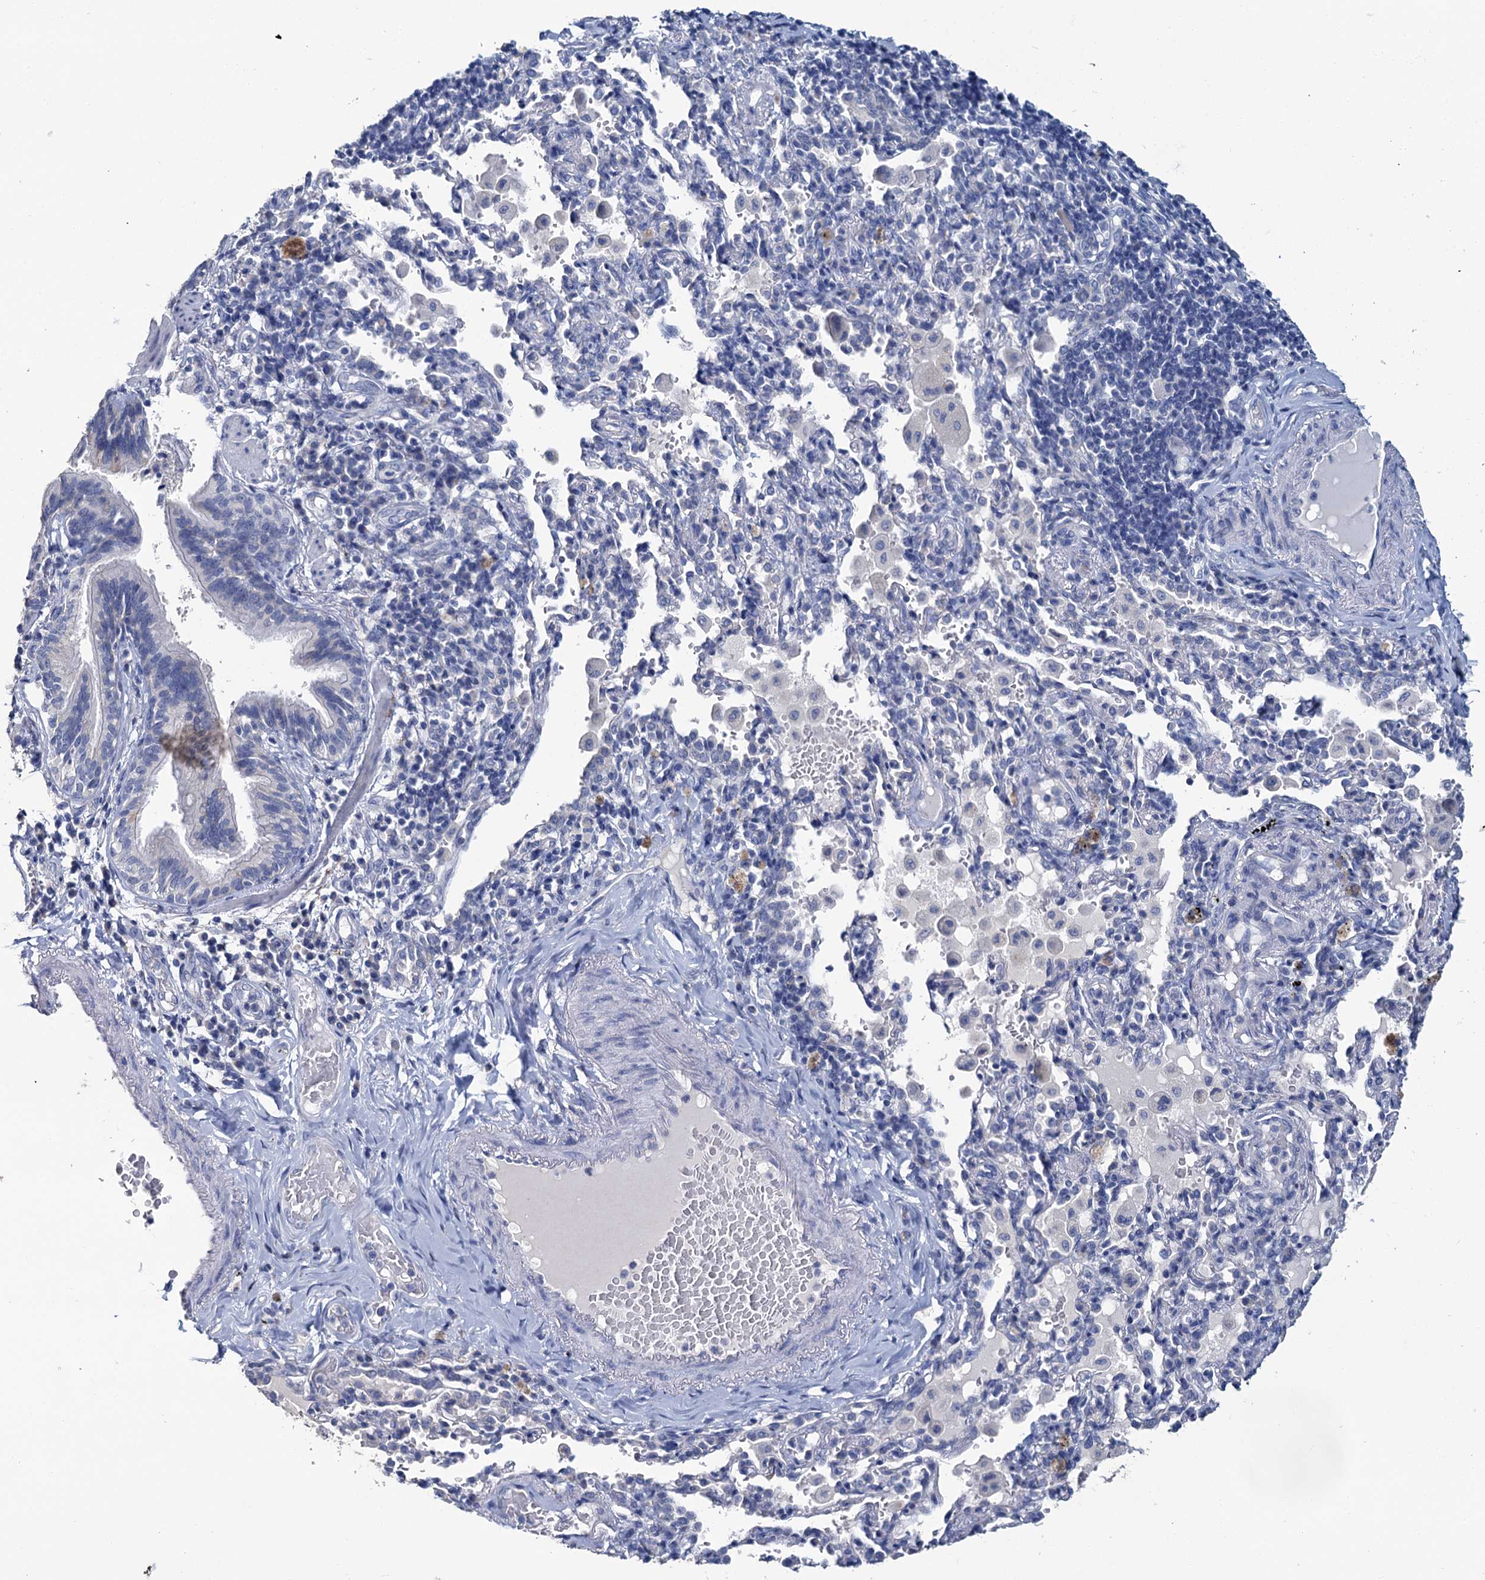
{"staining": {"intensity": "negative", "quantity": "none", "location": "none"}, "tissue": "bronchus", "cell_type": "Respiratory epithelial cells", "image_type": "normal", "snomed": [{"axis": "morphology", "description": "Normal tissue, NOS"}, {"axis": "topography", "description": "Cartilage tissue"}, {"axis": "topography", "description": "Bronchus"}], "caption": "This is an IHC histopathology image of benign human bronchus. There is no positivity in respiratory epithelial cells.", "gene": "SNCB", "patient": {"sex": "female", "age": 36}}